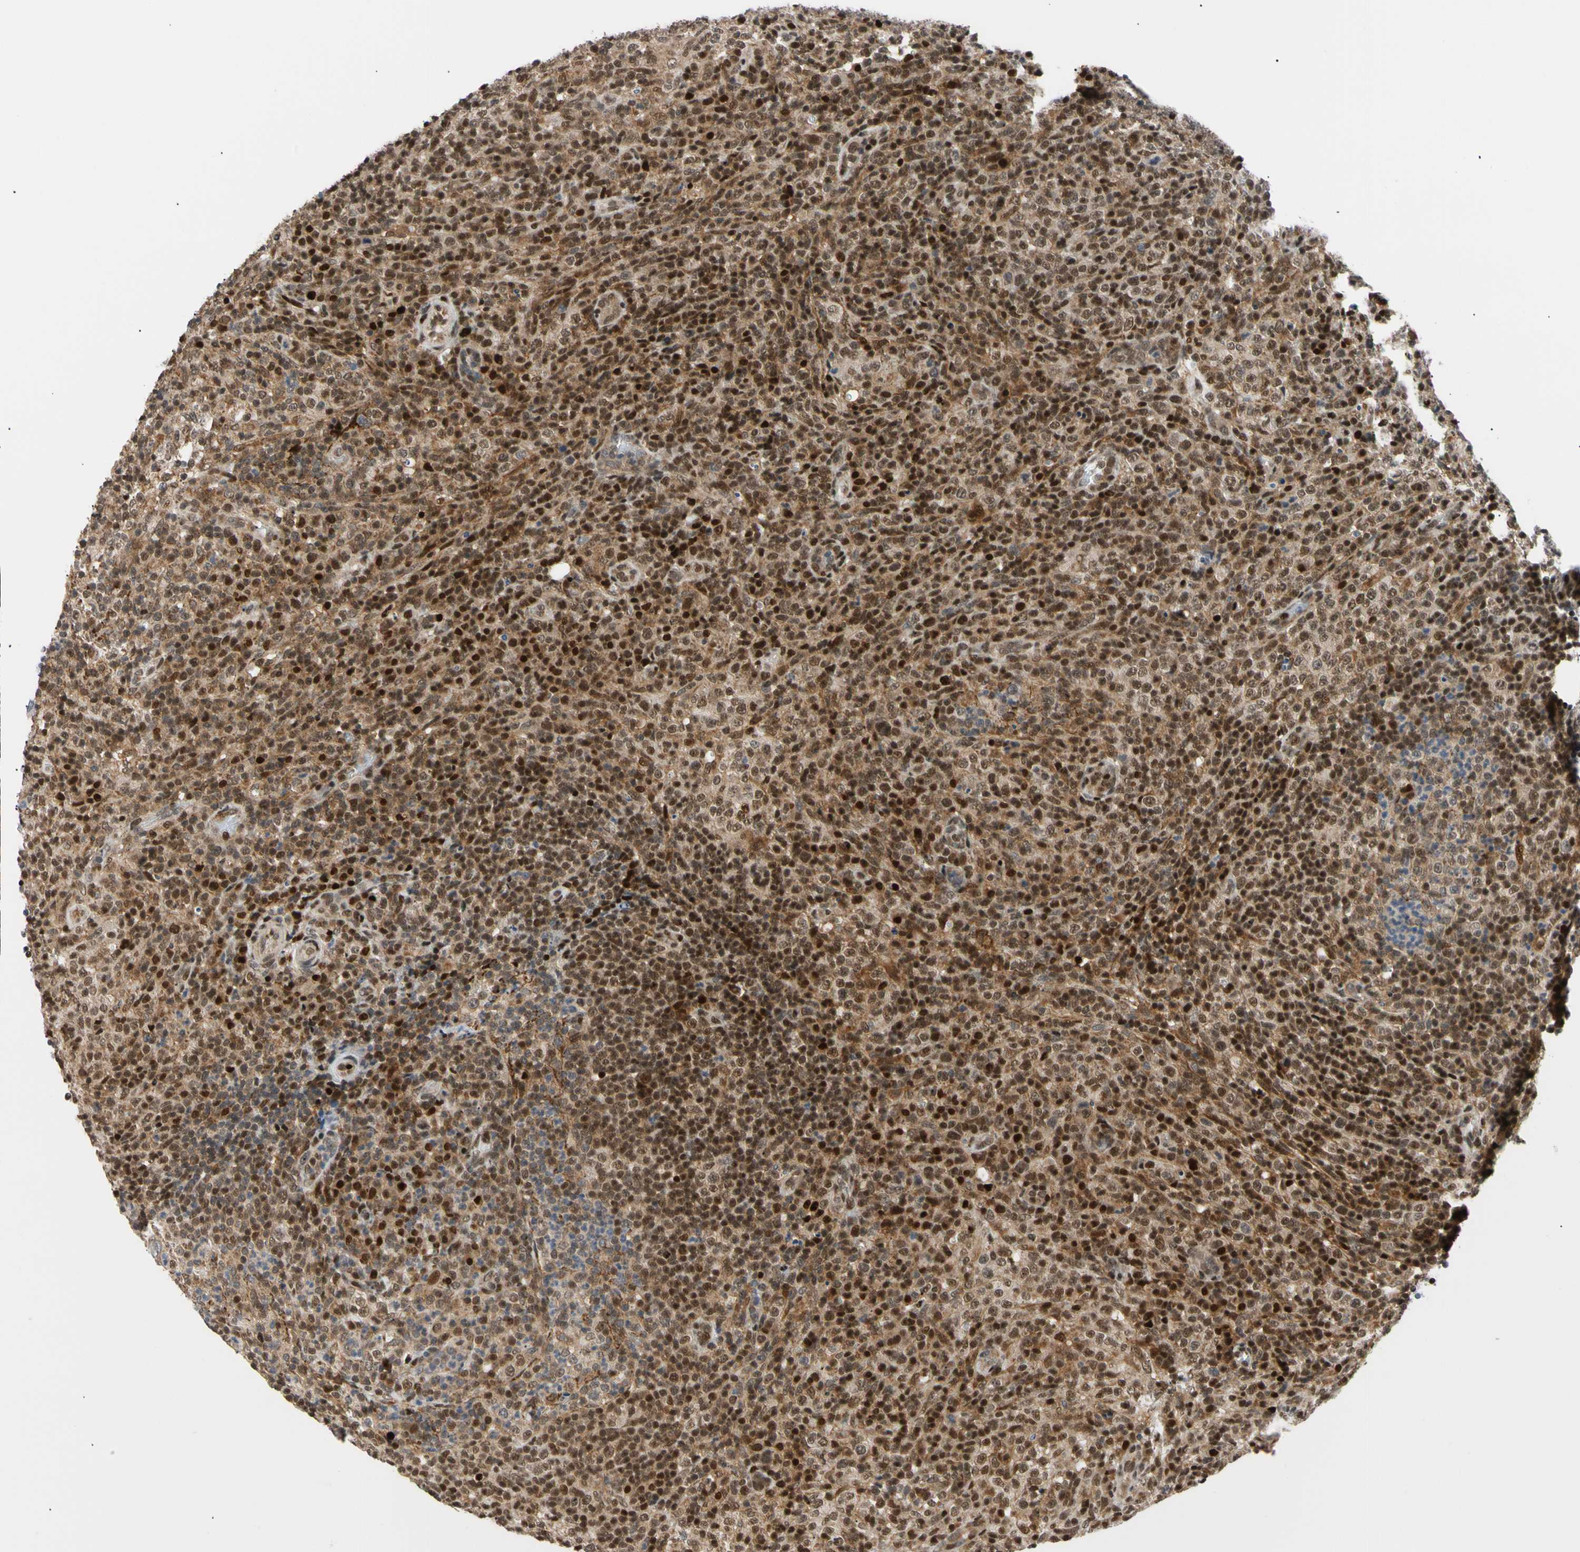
{"staining": {"intensity": "strong", "quantity": ">75%", "location": "nuclear"}, "tissue": "lymphoma", "cell_type": "Tumor cells", "image_type": "cancer", "snomed": [{"axis": "morphology", "description": "Malignant lymphoma, non-Hodgkin's type, High grade"}, {"axis": "topography", "description": "Lymph node"}], "caption": "A histopathology image of high-grade malignant lymphoma, non-Hodgkin's type stained for a protein demonstrates strong nuclear brown staining in tumor cells.", "gene": "E2F1", "patient": {"sex": "female", "age": 76}}